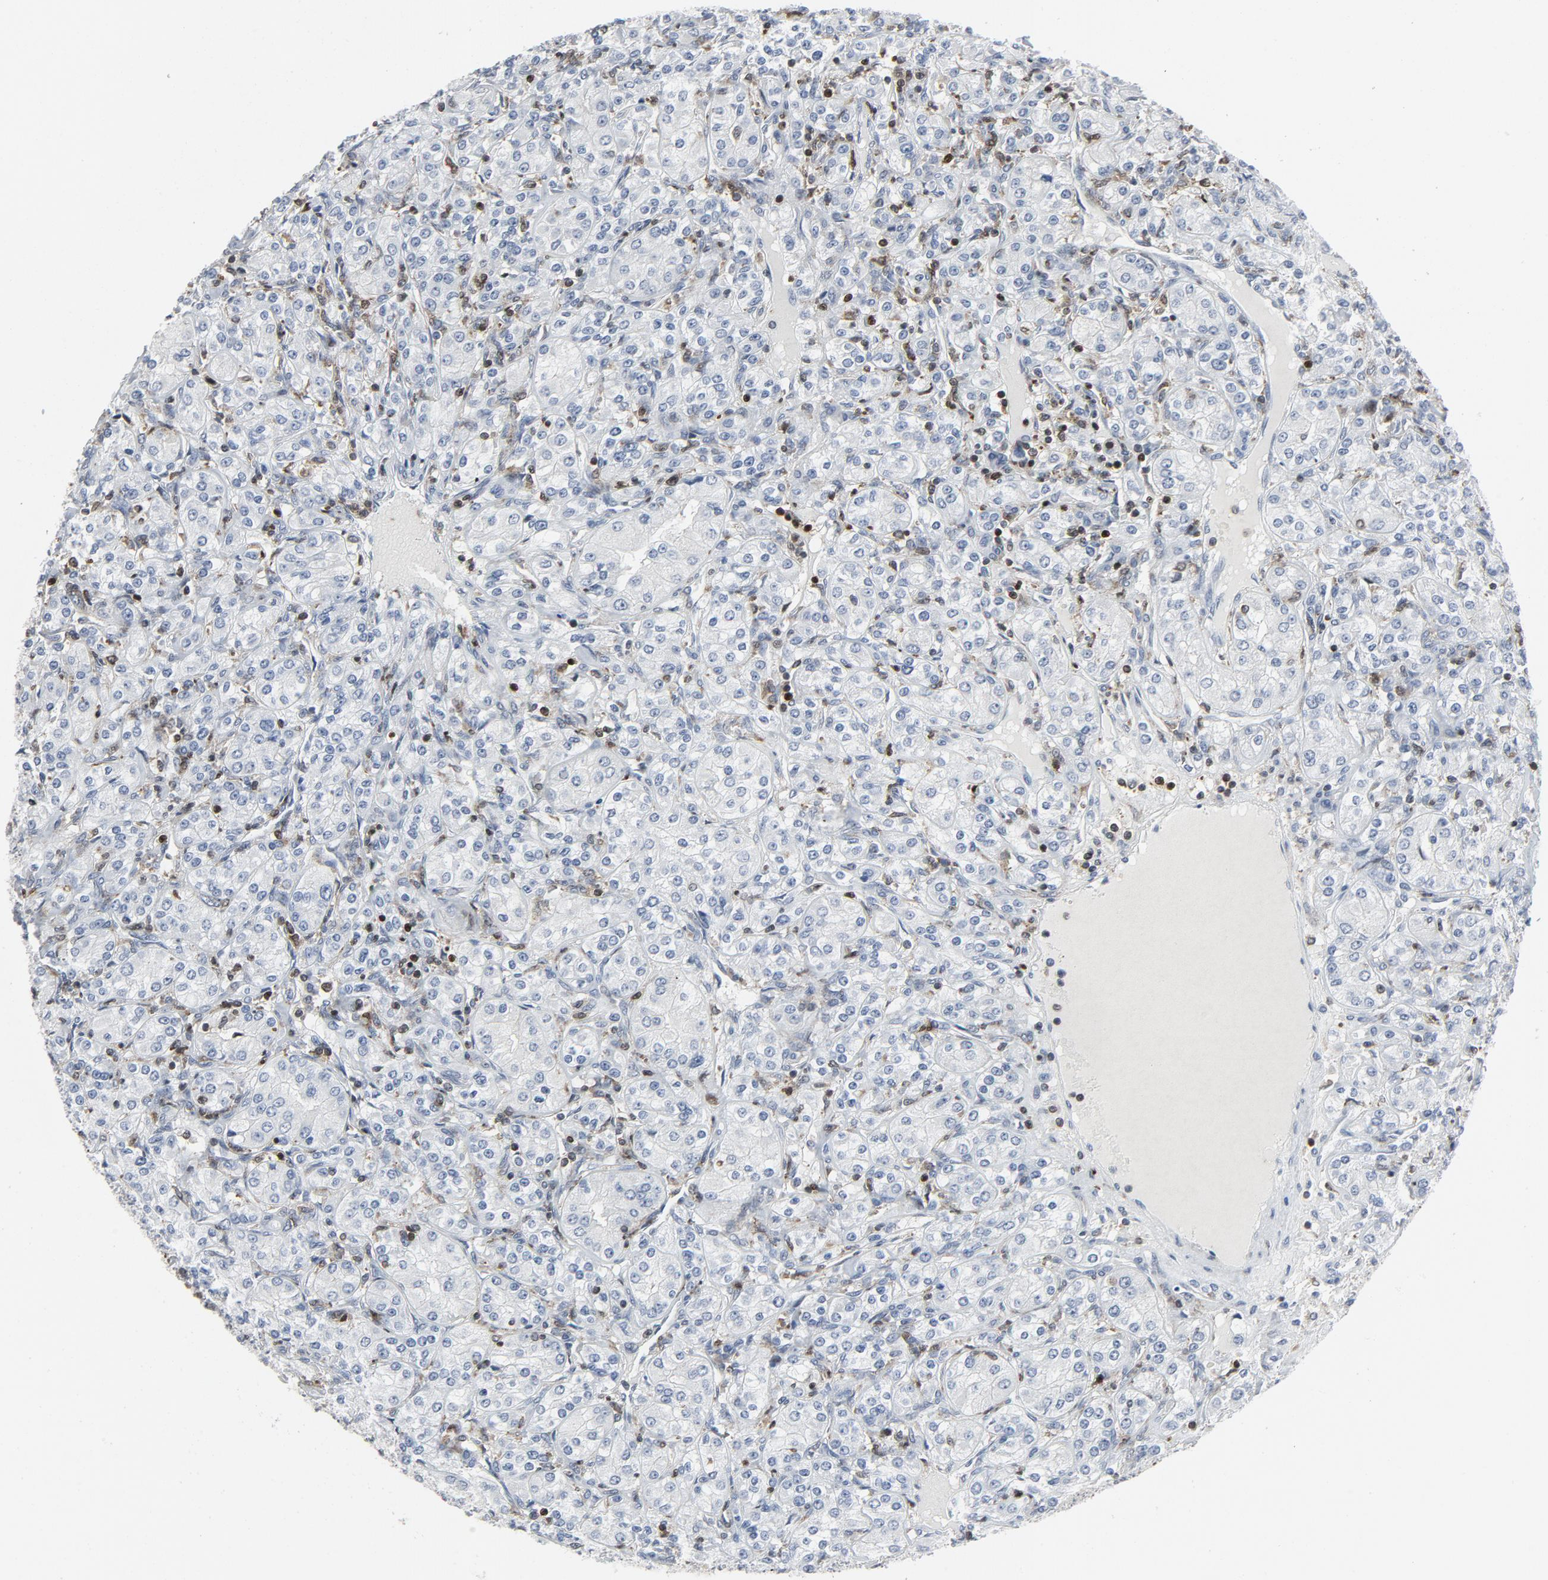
{"staining": {"intensity": "negative", "quantity": "none", "location": "none"}, "tissue": "renal cancer", "cell_type": "Tumor cells", "image_type": "cancer", "snomed": [{"axis": "morphology", "description": "Adenocarcinoma, NOS"}, {"axis": "topography", "description": "Kidney"}], "caption": "DAB (3,3'-diaminobenzidine) immunohistochemical staining of renal cancer shows no significant positivity in tumor cells. (DAB (3,3'-diaminobenzidine) immunohistochemistry (IHC) visualized using brightfield microscopy, high magnification).", "gene": "LCP2", "patient": {"sex": "male", "age": 77}}